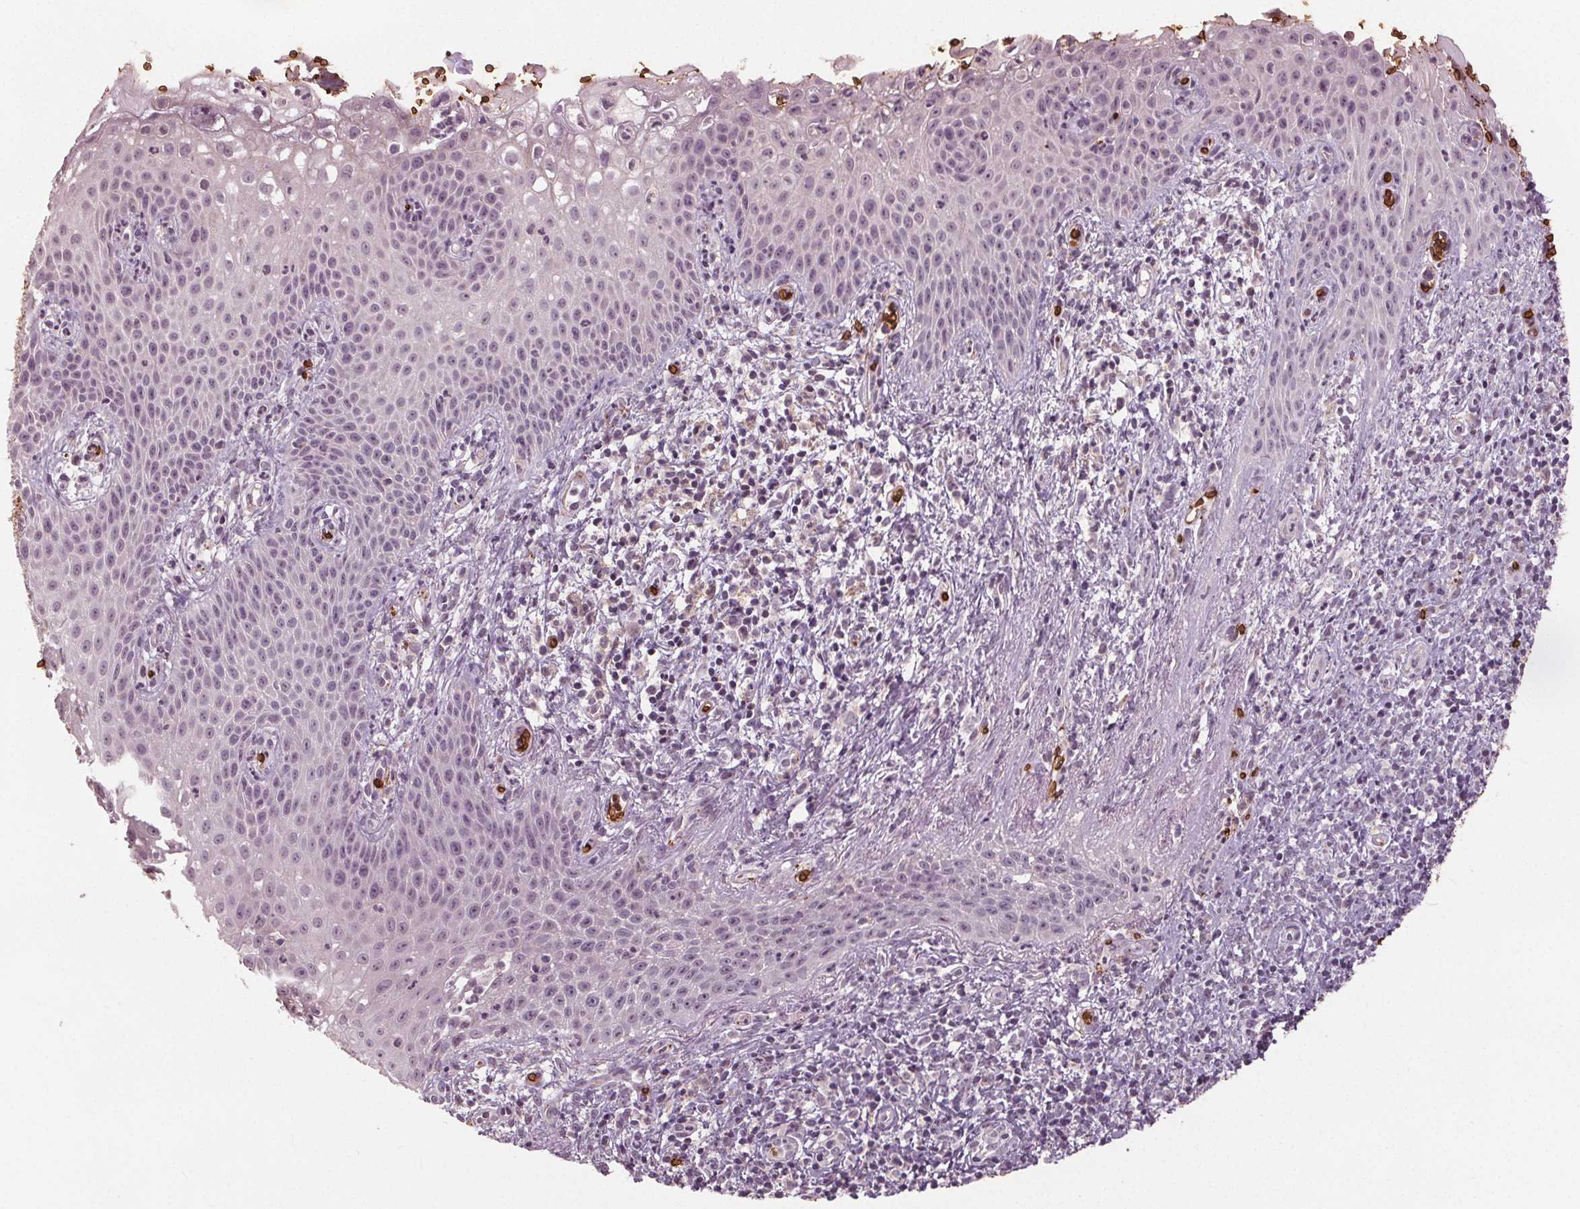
{"staining": {"intensity": "negative", "quantity": "none", "location": "none"}, "tissue": "cervical cancer", "cell_type": "Tumor cells", "image_type": "cancer", "snomed": [{"axis": "morphology", "description": "Squamous cell carcinoma, NOS"}, {"axis": "topography", "description": "Cervix"}], "caption": "This is an IHC image of cervical cancer (squamous cell carcinoma). There is no staining in tumor cells.", "gene": "SLC4A1", "patient": {"sex": "female", "age": 30}}